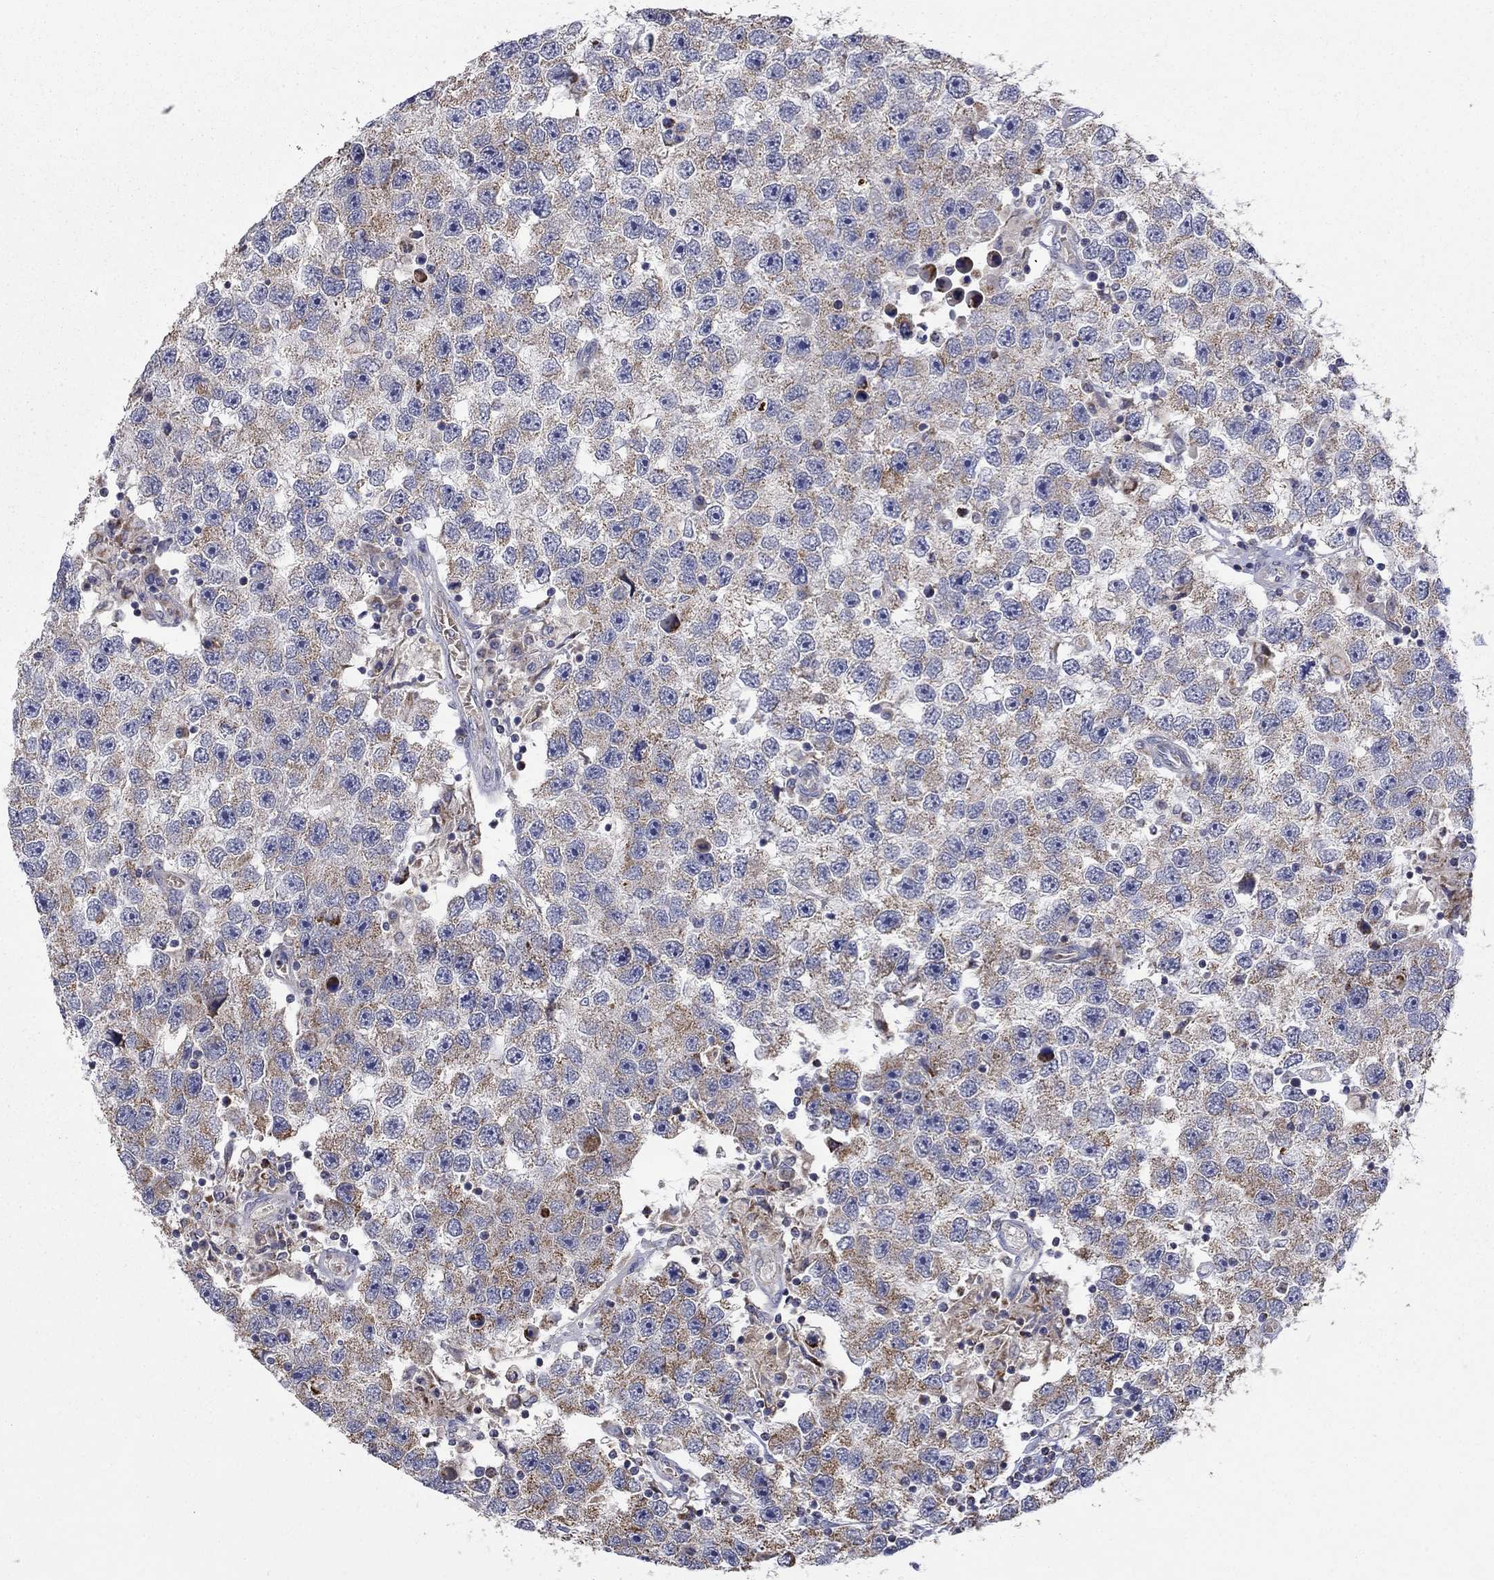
{"staining": {"intensity": "moderate", "quantity": "25%-75%", "location": "cytoplasmic/membranous"}, "tissue": "testis cancer", "cell_type": "Tumor cells", "image_type": "cancer", "snomed": [{"axis": "morphology", "description": "Seminoma, NOS"}, {"axis": "topography", "description": "Testis"}], "caption": "IHC (DAB) staining of human testis cancer exhibits moderate cytoplasmic/membranous protein expression in approximately 25%-75% of tumor cells.", "gene": "HPS5", "patient": {"sex": "male", "age": 26}}